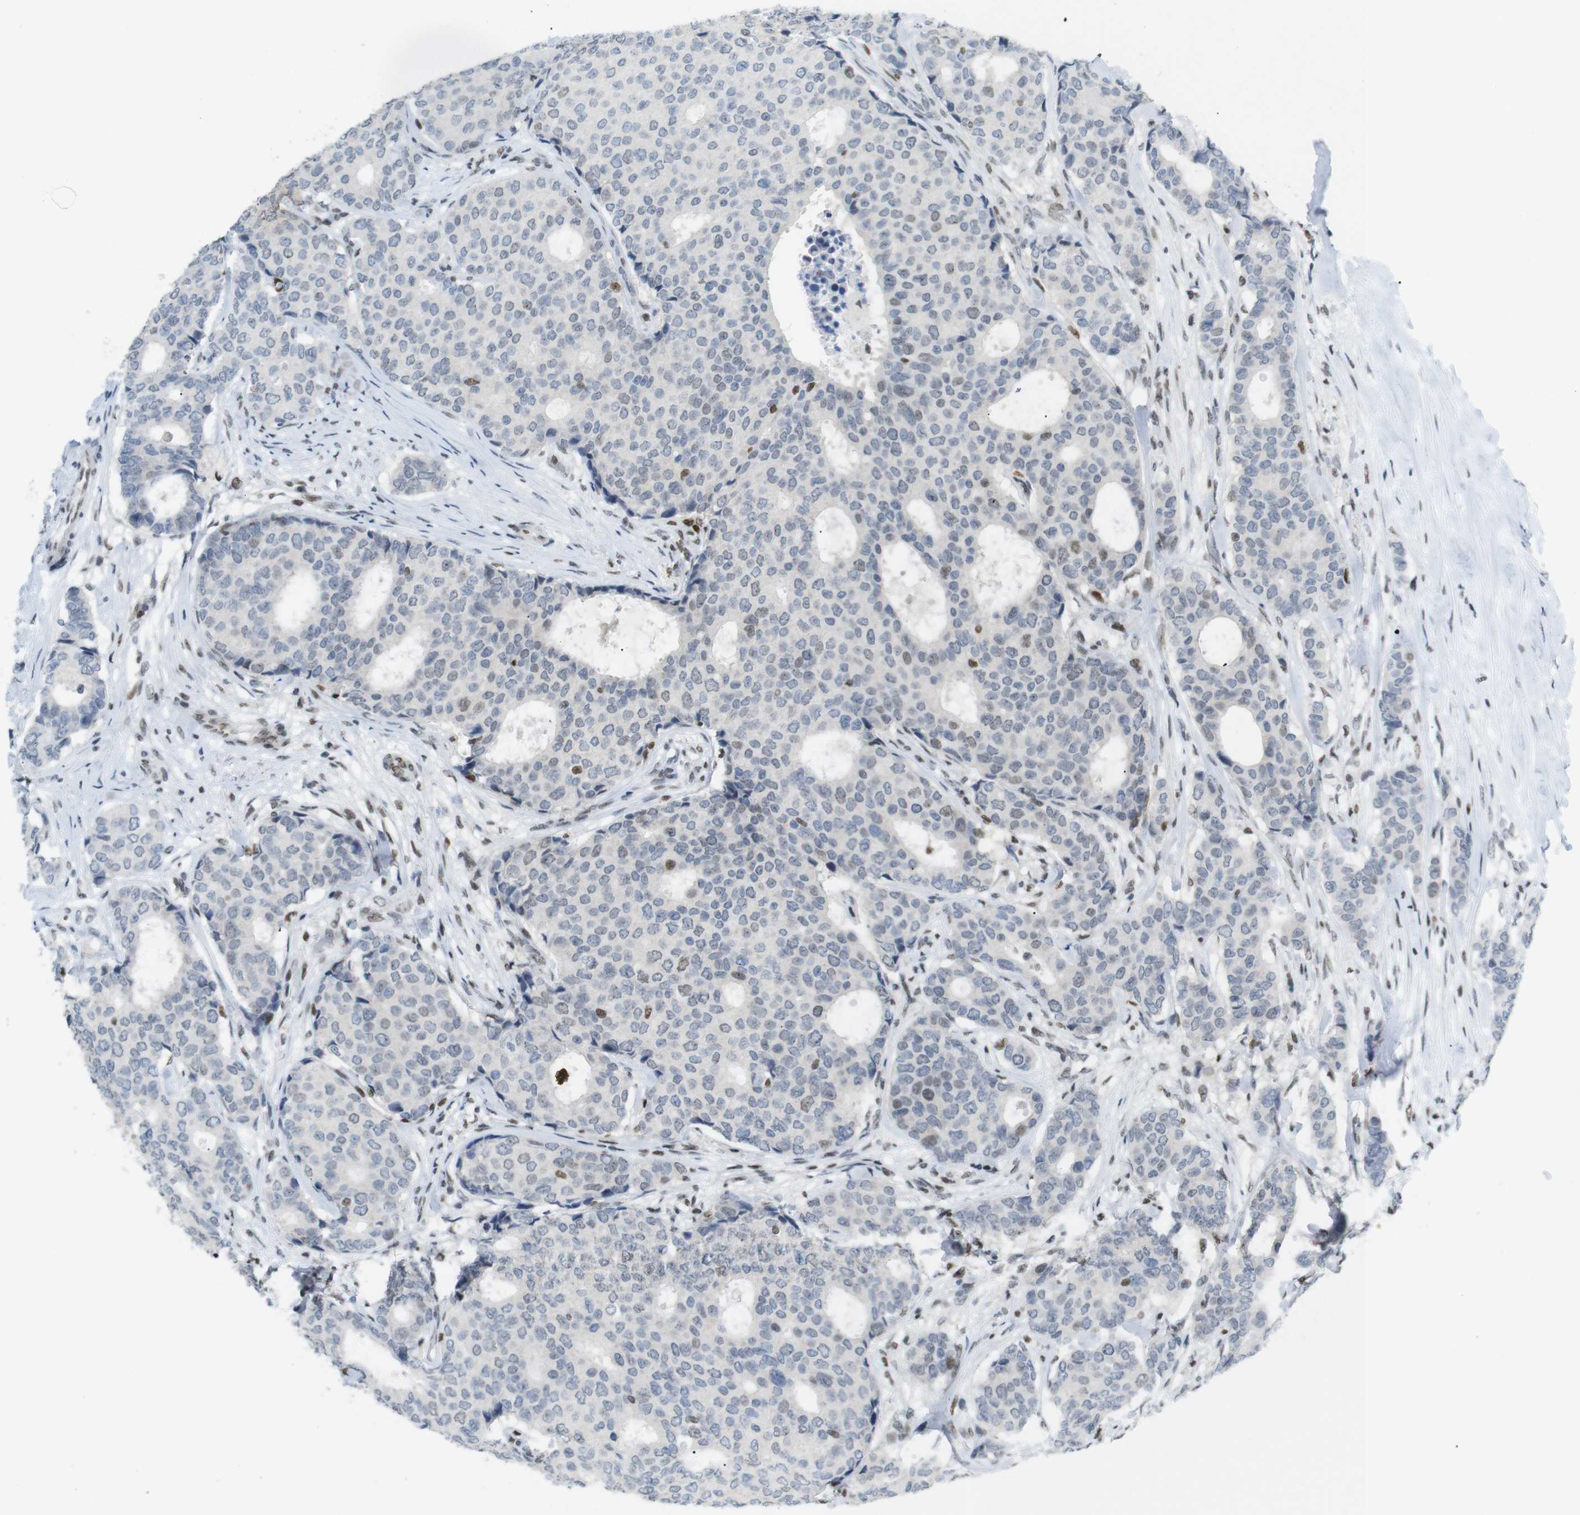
{"staining": {"intensity": "weak", "quantity": "<25%", "location": "nuclear"}, "tissue": "breast cancer", "cell_type": "Tumor cells", "image_type": "cancer", "snomed": [{"axis": "morphology", "description": "Duct carcinoma"}, {"axis": "topography", "description": "Breast"}], "caption": "This is an immunohistochemistry (IHC) micrograph of human breast cancer. There is no positivity in tumor cells.", "gene": "RIOX2", "patient": {"sex": "female", "age": 75}}